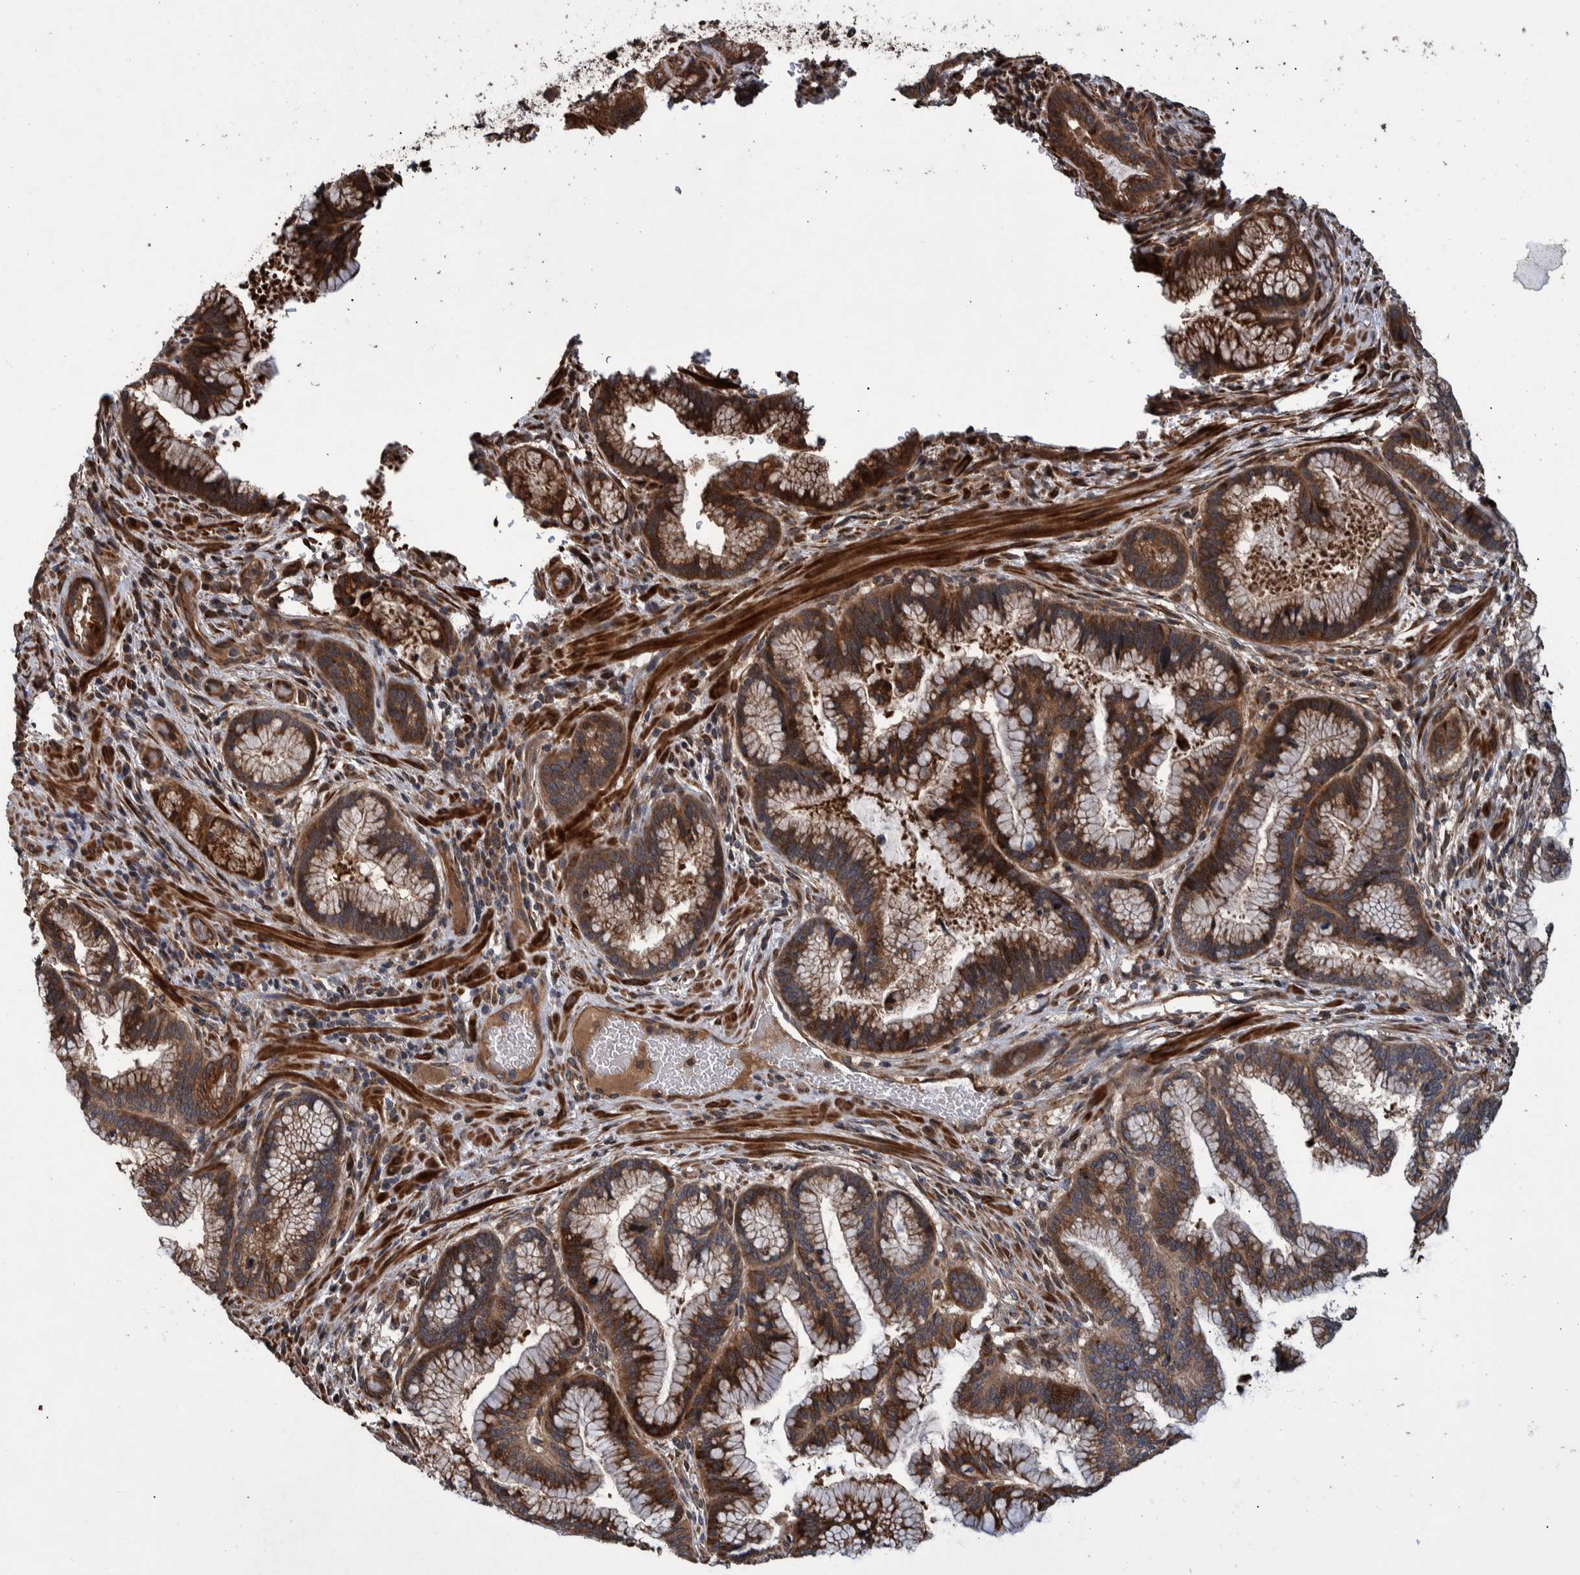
{"staining": {"intensity": "moderate", "quantity": ">75%", "location": "cytoplasmic/membranous"}, "tissue": "pancreatic cancer", "cell_type": "Tumor cells", "image_type": "cancer", "snomed": [{"axis": "morphology", "description": "Adenocarcinoma, NOS"}, {"axis": "topography", "description": "Pancreas"}], "caption": "A histopathology image of pancreatic adenocarcinoma stained for a protein demonstrates moderate cytoplasmic/membranous brown staining in tumor cells.", "gene": "B3GNTL1", "patient": {"sex": "female", "age": 64}}